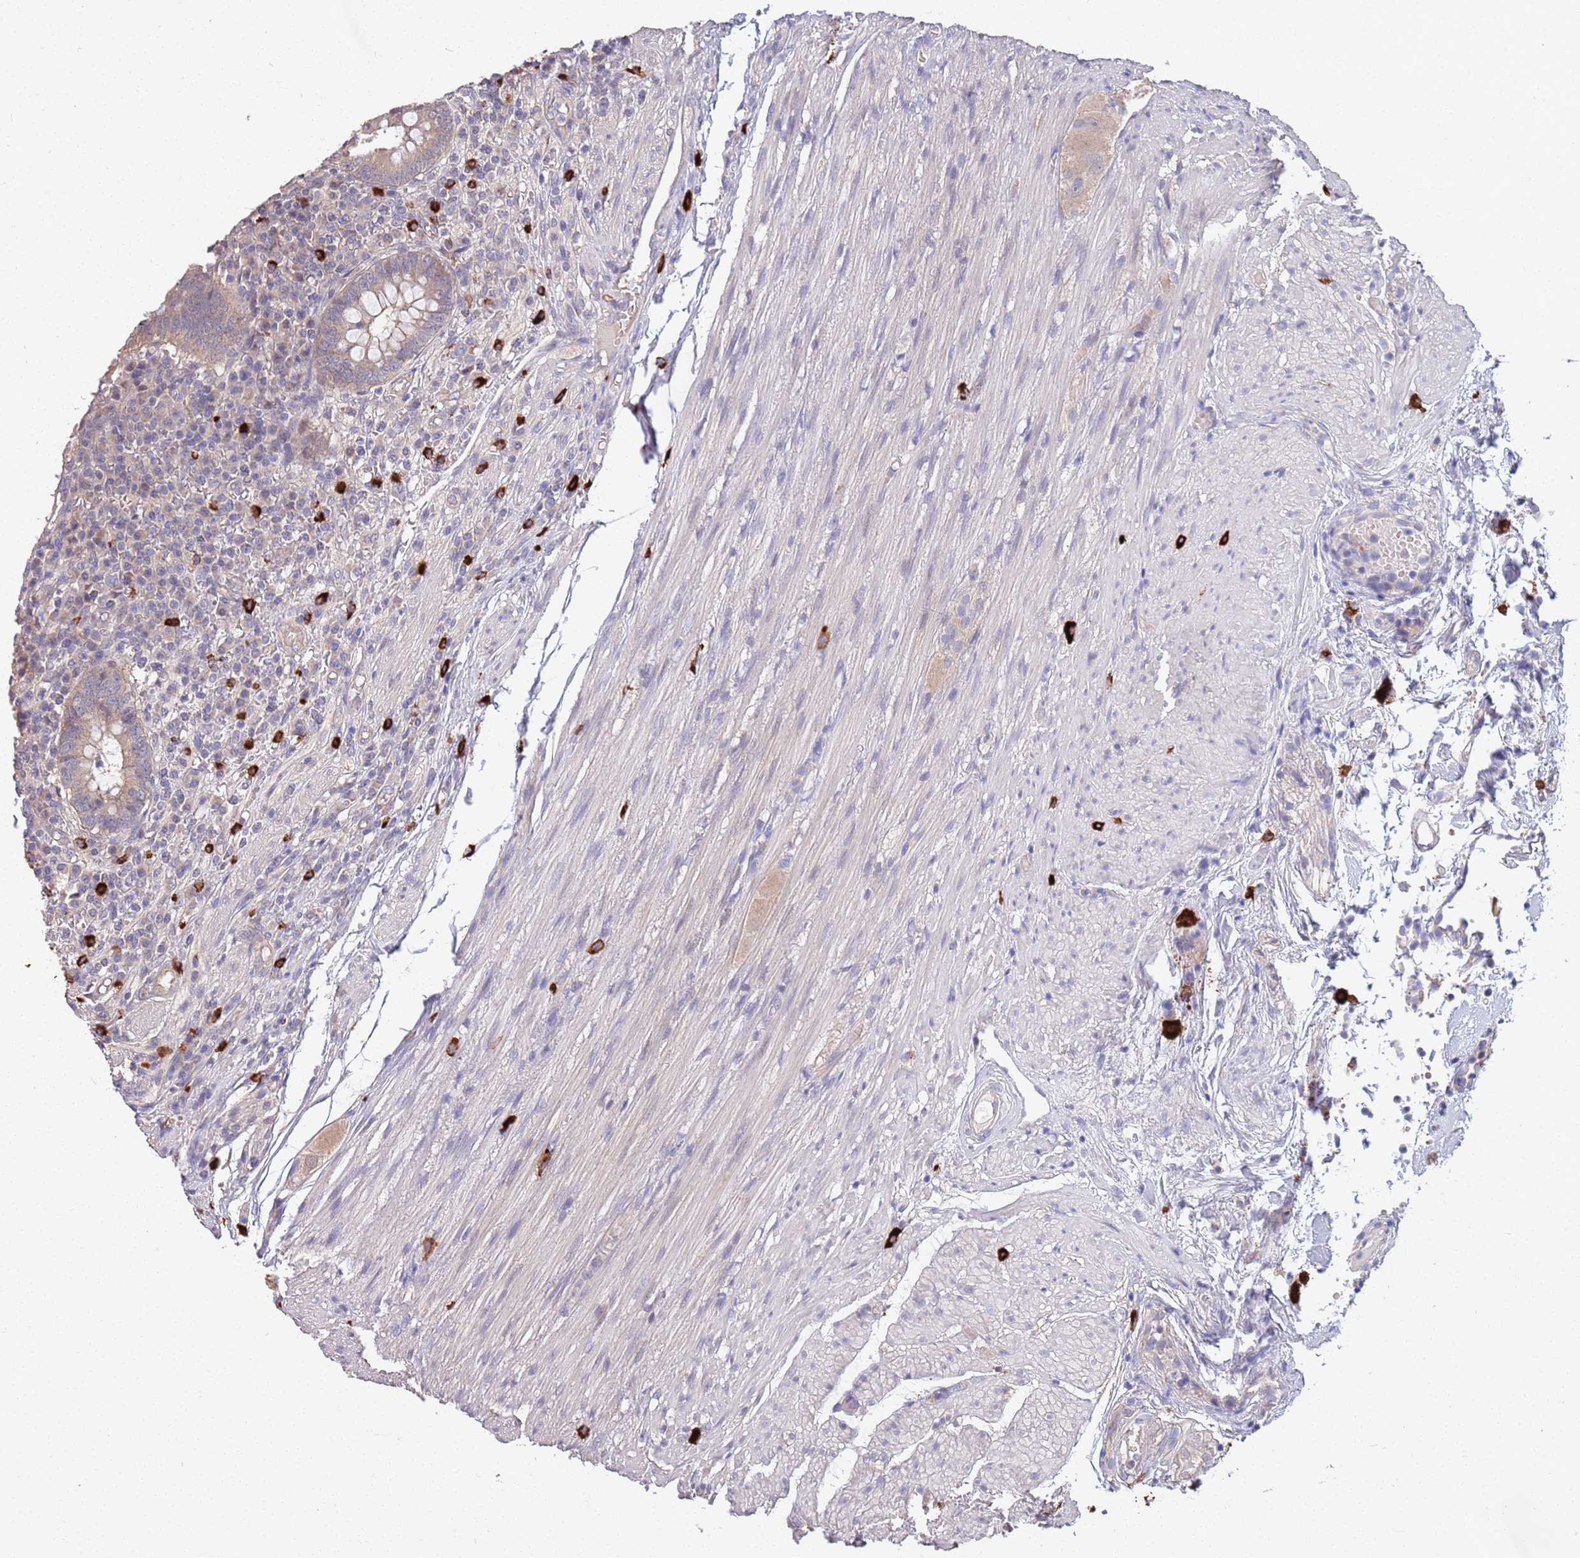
{"staining": {"intensity": "weak", "quantity": ">75%", "location": "cytoplasmic/membranous"}, "tissue": "appendix", "cell_type": "Glandular cells", "image_type": "normal", "snomed": [{"axis": "morphology", "description": "Normal tissue, NOS"}, {"axis": "topography", "description": "Appendix"}], "caption": "This is a micrograph of immunohistochemistry (IHC) staining of benign appendix, which shows weak staining in the cytoplasmic/membranous of glandular cells.", "gene": "MARVELD2", "patient": {"sex": "male", "age": 83}}